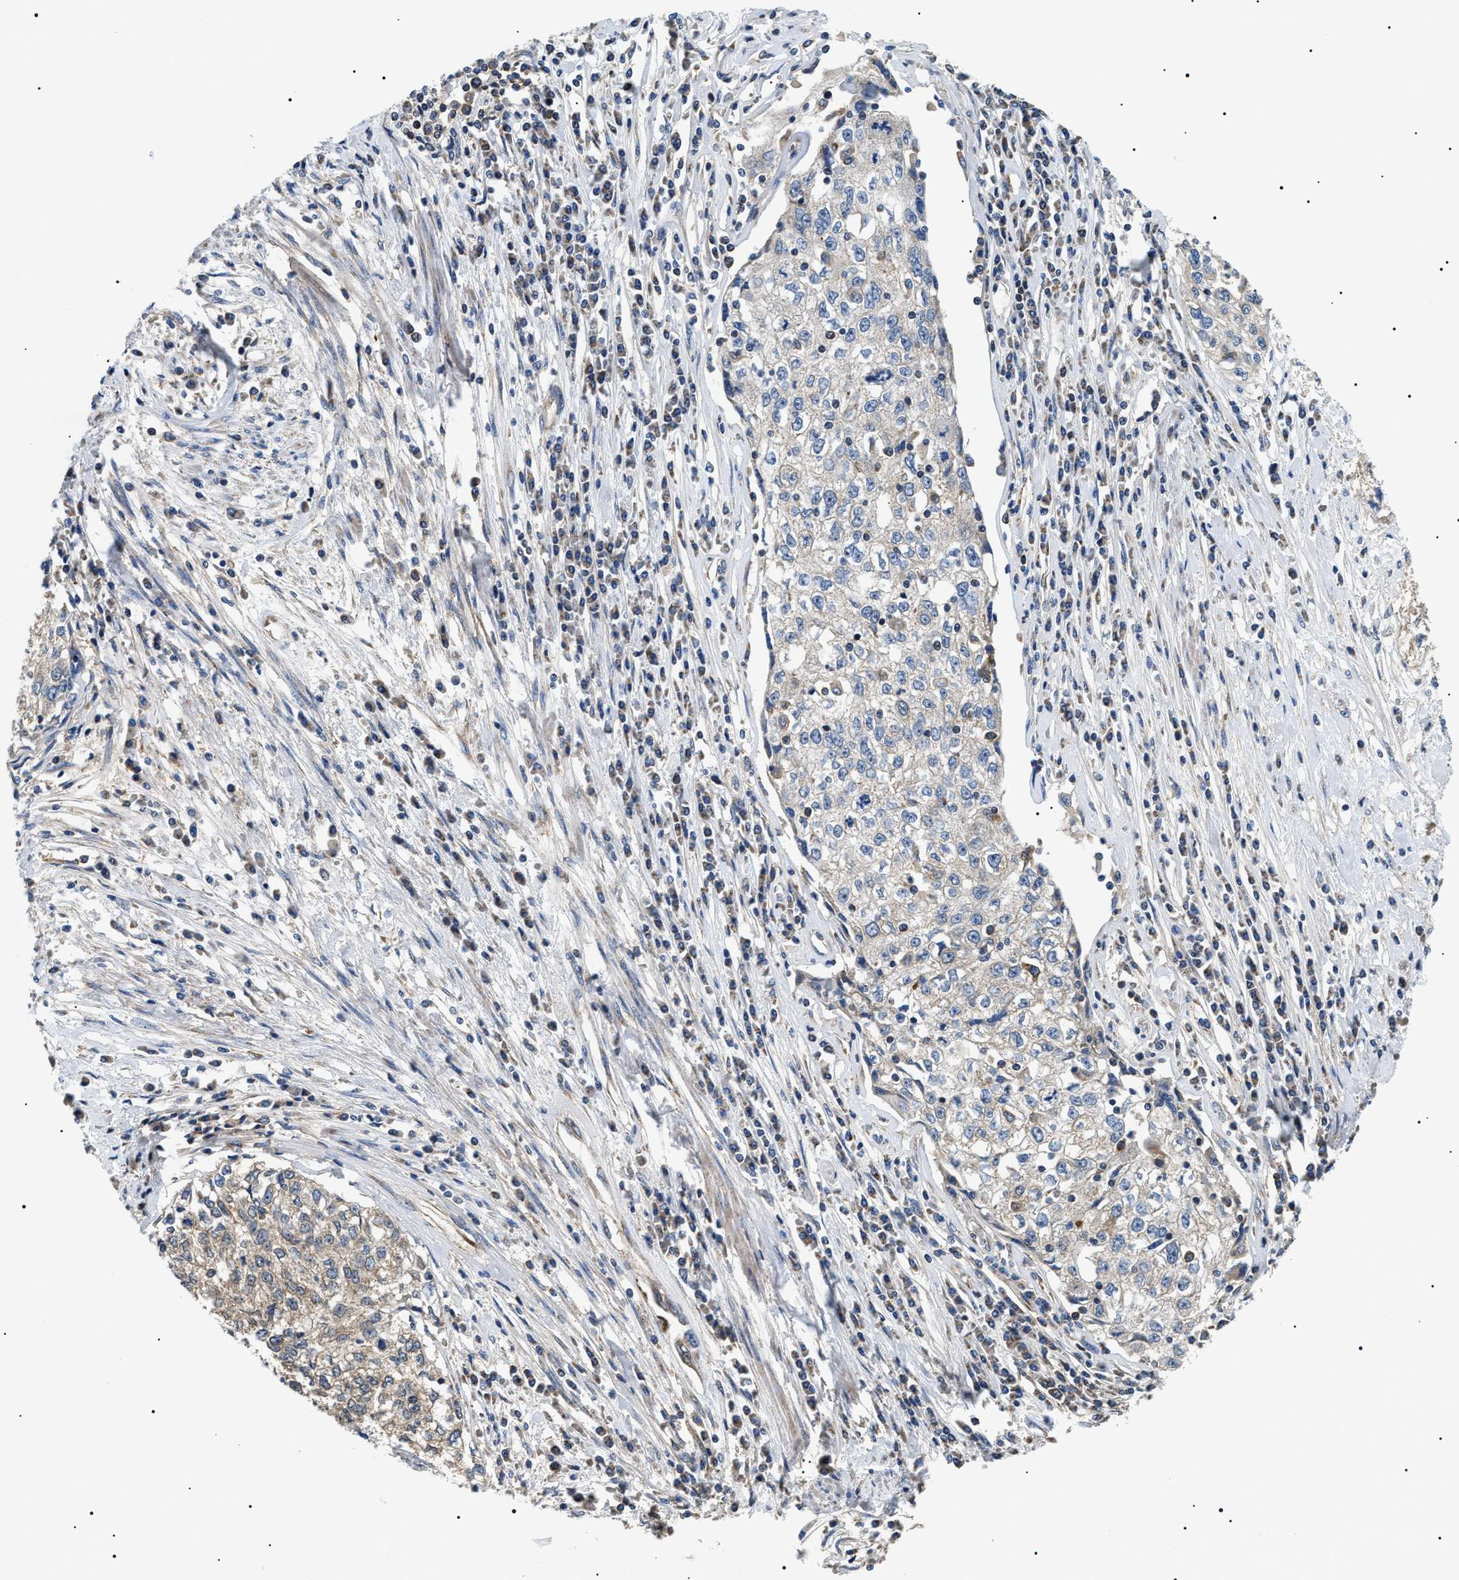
{"staining": {"intensity": "moderate", "quantity": "<25%", "location": "cytoplasmic/membranous"}, "tissue": "cervical cancer", "cell_type": "Tumor cells", "image_type": "cancer", "snomed": [{"axis": "morphology", "description": "Squamous cell carcinoma, NOS"}, {"axis": "topography", "description": "Cervix"}], "caption": "Human squamous cell carcinoma (cervical) stained for a protein (brown) exhibits moderate cytoplasmic/membranous positive staining in about <25% of tumor cells.", "gene": "OXSM", "patient": {"sex": "female", "age": 57}}